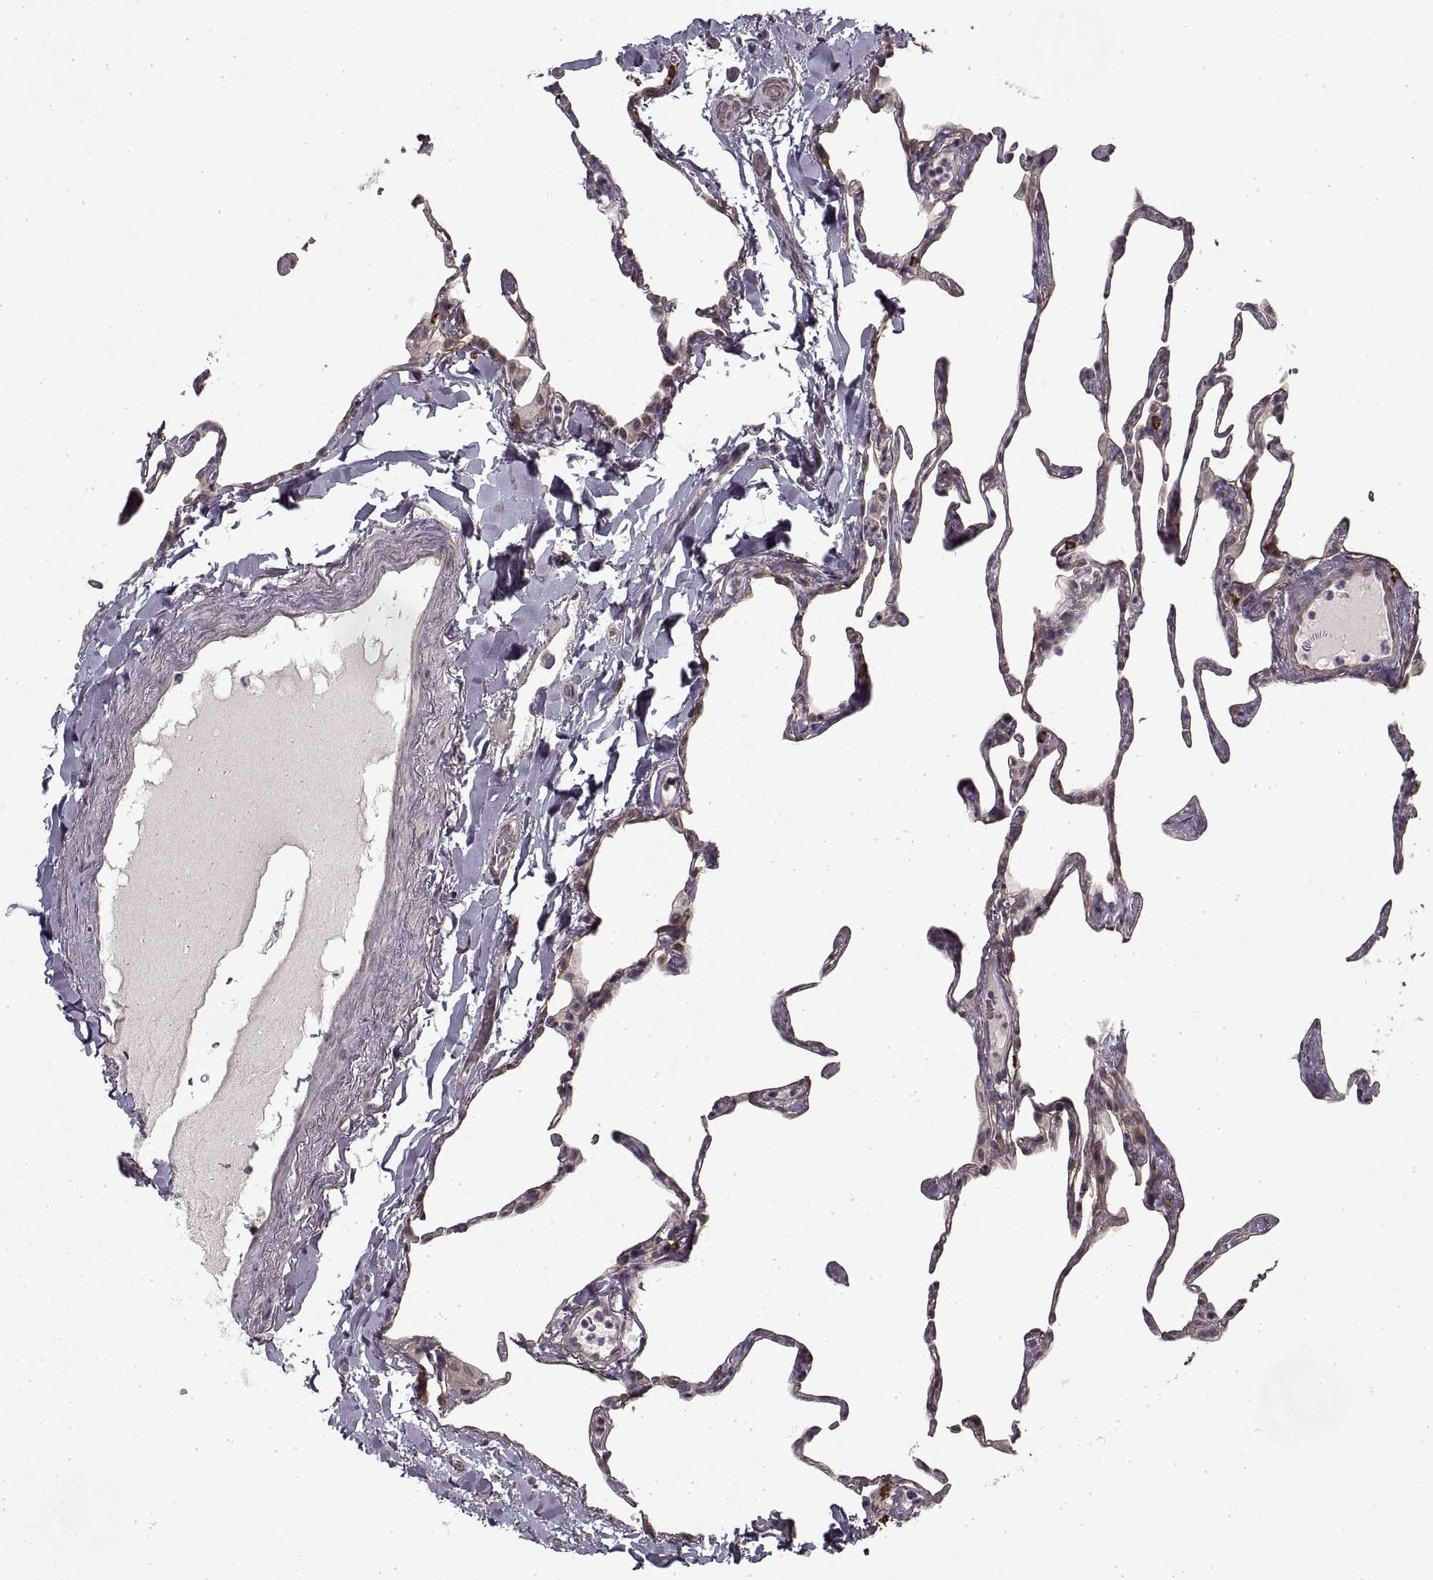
{"staining": {"intensity": "negative", "quantity": "none", "location": "none"}, "tissue": "lung", "cell_type": "Alveolar cells", "image_type": "normal", "snomed": [{"axis": "morphology", "description": "Normal tissue, NOS"}, {"axis": "topography", "description": "Lung"}], "caption": "Immunohistochemical staining of benign lung shows no significant positivity in alveolar cells. (Brightfield microscopy of DAB (3,3'-diaminobenzidine) immunohistochemistry at high magnification).", "gene": "LAMB2", "patient": {"sex": "male", "age": 65}}